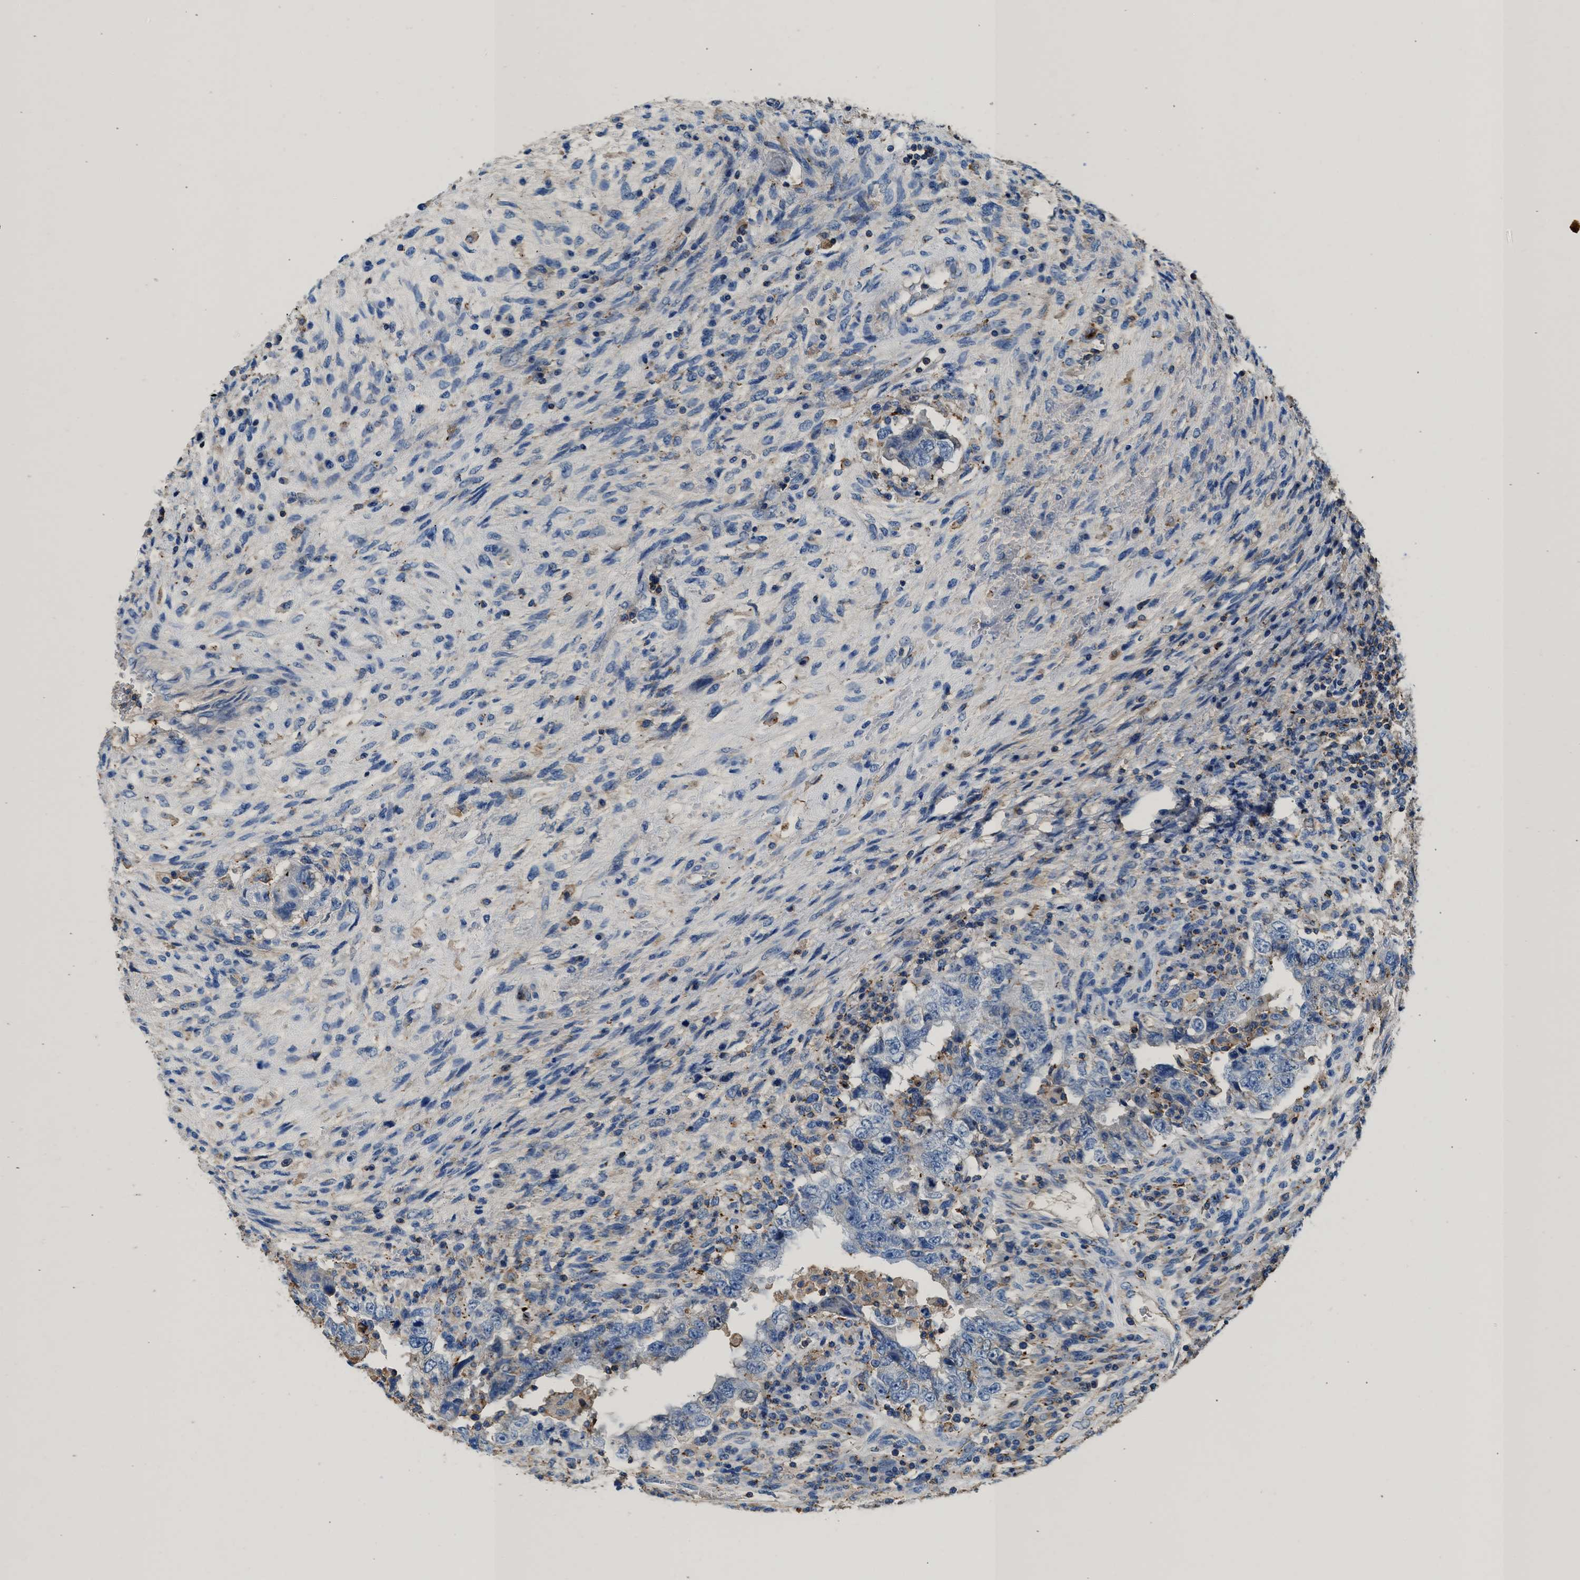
{"staining": {"intensity": "negative", "quantity": "none", "location": "none"}, "tissue": "testis cancer", "cell_type": "Tumor cells", "image_type": "cancer", "snomed": [{"axis": "morphology", "description": "Carcinoma, Embryonal, NOS"}, {"axis": "topography", "description": "Testis"}], "caption": "Testis cancer stained for a protein using immunohistochemistry (IHC) displays no expression tumor cells.", "gene": "KCNQ4", "patient": {"sex": "male", "age": 26}}